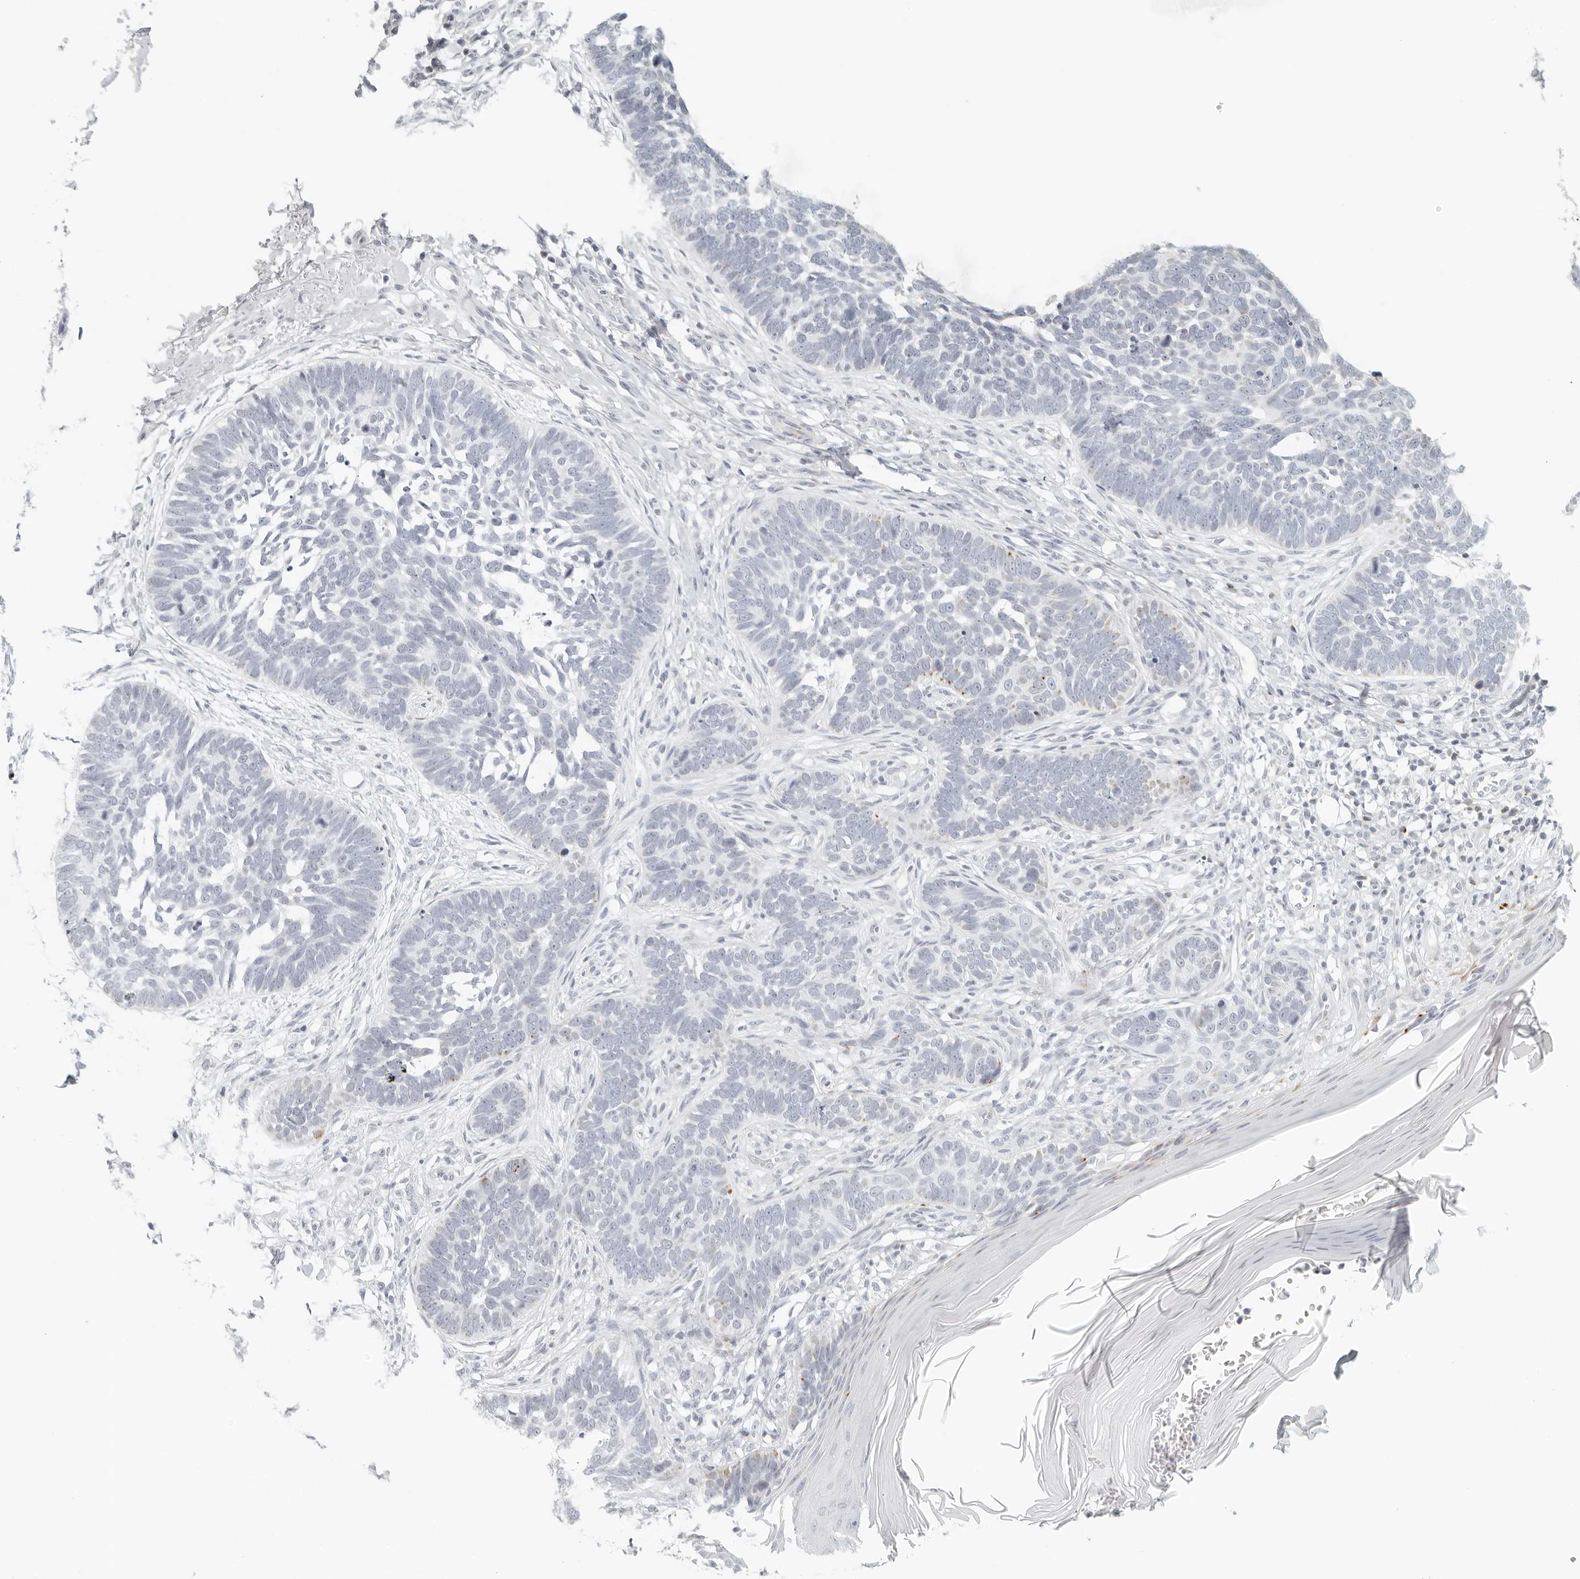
{"staining": {"intensity": "negative", "quantity": "none", "location": "none"}, "tissue": "skin cancer", "cell_type": "Tumor cells", "image_type": "cancer", "snomed": [{"axis": "morphology", "description": "Normal tissue, NOS"}, {"axis": "morphology", "description": "Basal cell carcinoma"}, {"axis": "topography", "description": "Skin"}], "caption": "Skin basal cell carcinoma was stained to show a protein in brown. There is no significant staining in tumor cells.", "gene": "RPS6KC1", "patient": {"sex": "male", "age": 77}}